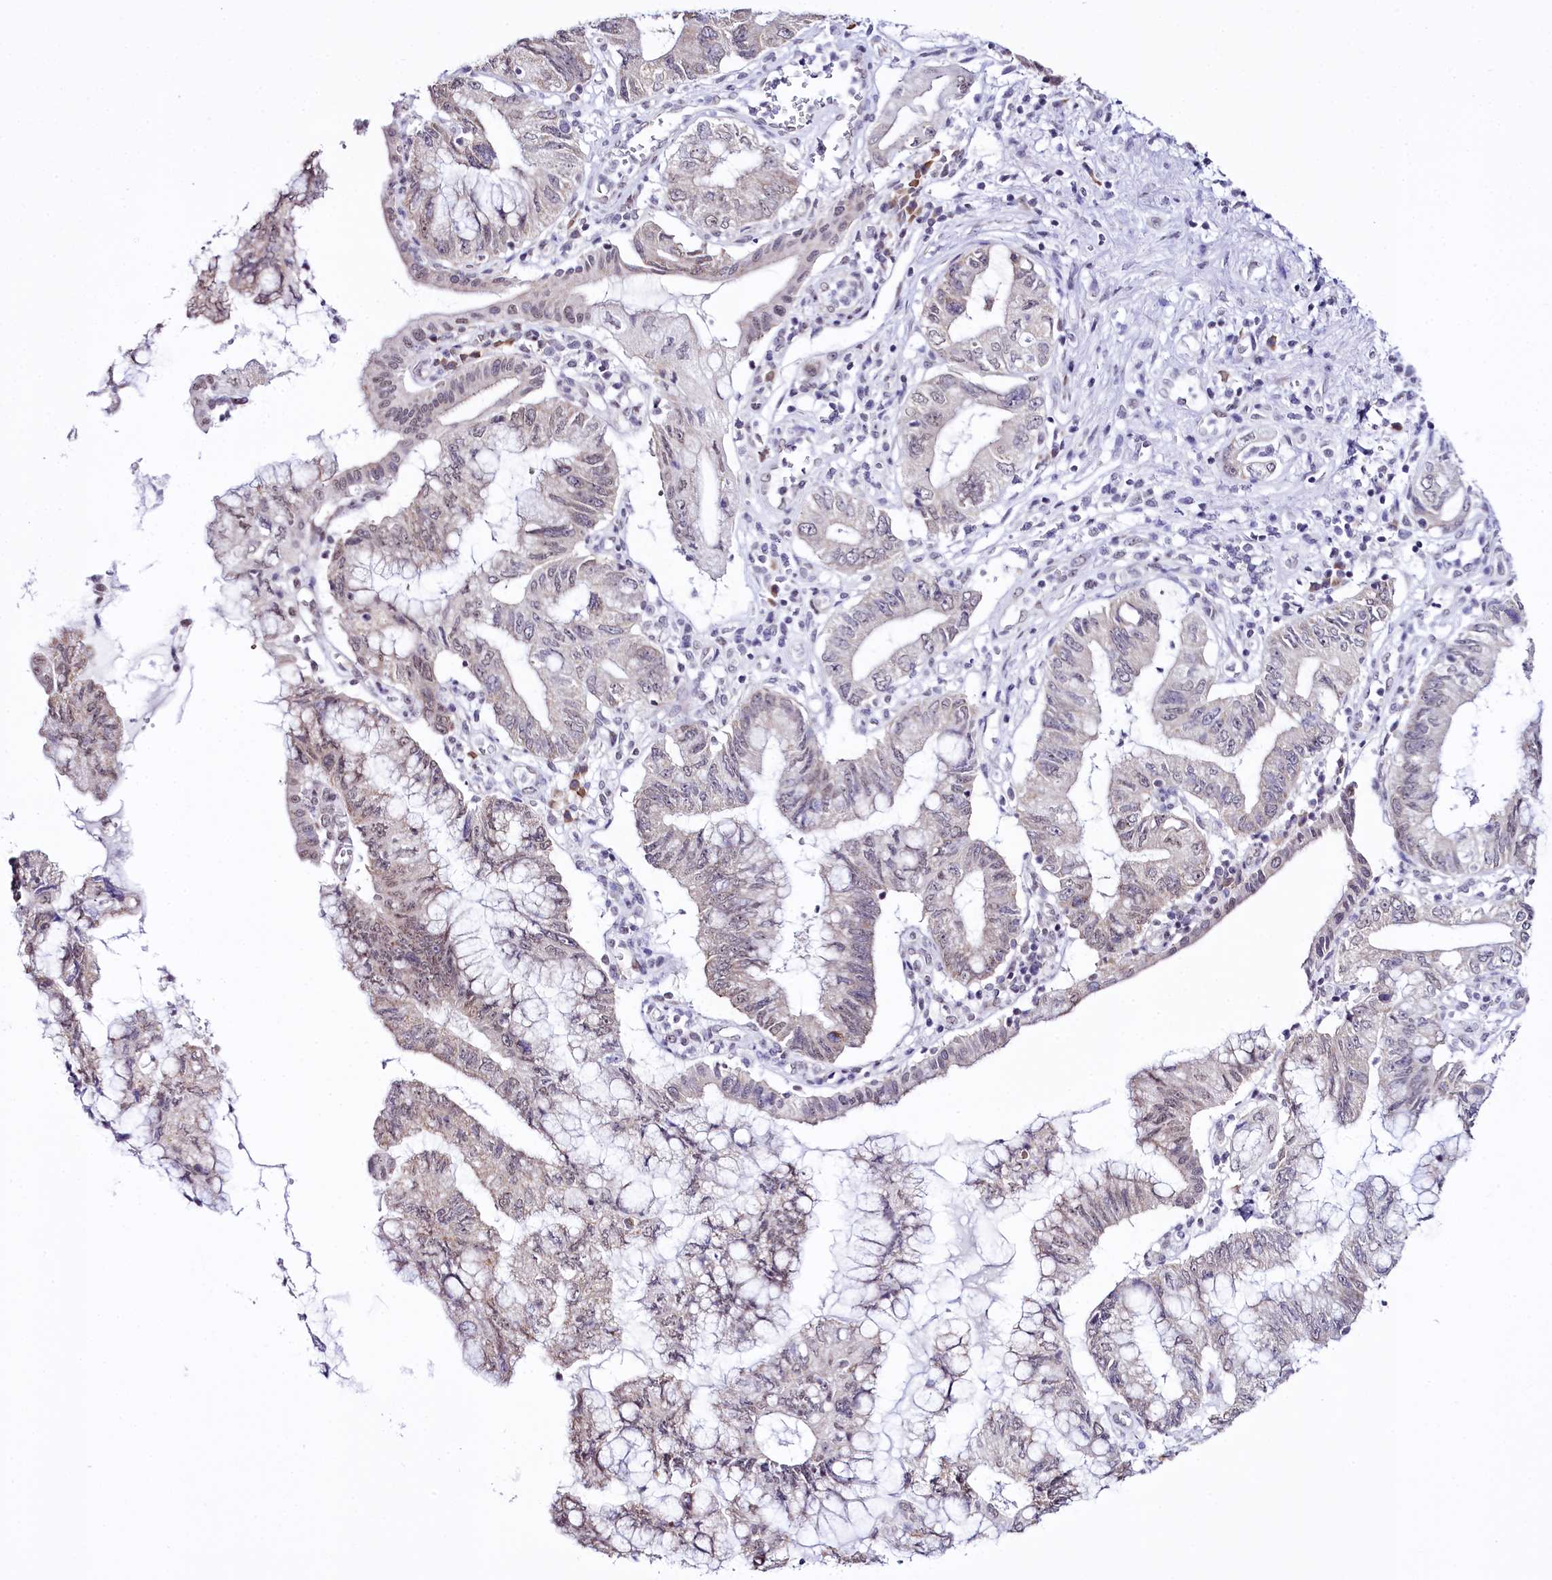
{"staining": {"intensity": "weak", "quantity": "25%-75%", "location": "nuclear"}, "tissue": "pancreatic cancer", "cell_type": "Tumor cells", "image_type": "cancer", "snomed": [{"axis": "morphology", "description": "Adenocarcinoma, NOS"}, {"axis": "topography", "description": "Pancreas"}], "caption": "IHC (DAB (3,3'-diaminobenzidine)) staining of human pancreatic adenocarcinoma demonstrates weak nuclear protein staining in about 25%-75% of tumor cells.", "gene": "SPATS2", "patient": {"sex": "female", "age": 73}}